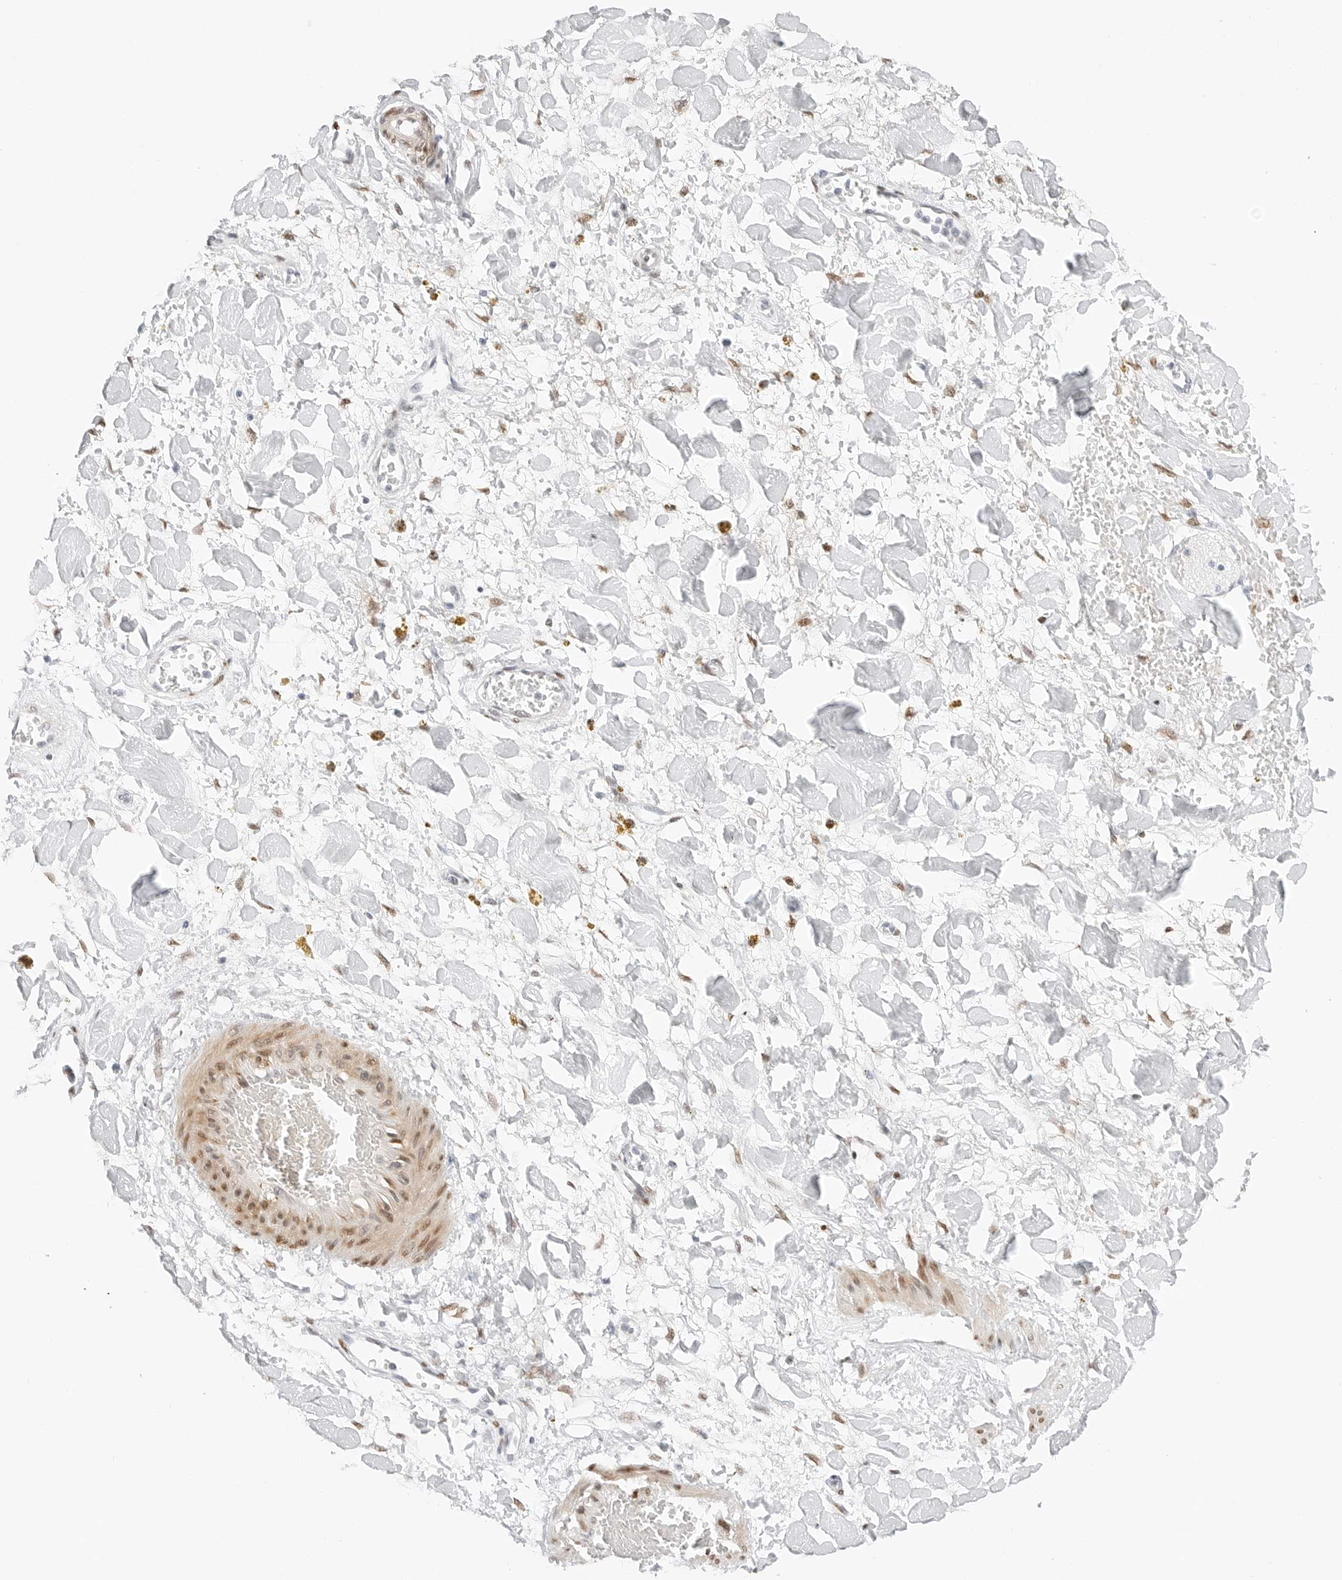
{"staining": {"intensity": "negative", "quantity": "none", "location": "none"}, "tissue": "adipose tissue", "cell_type": "Adipocytes", "image_type": "normal", "snomed": [{"axis": "morphology", "description": "Normal tissue, NOS"}, {"axis": "topography", "description": "Kidney"}, {"axis": "topography", "description": "Peripheral nerve tissue"}], "caption": "Adipocytes show no significant staining in normal adipose tissue. (IHC, brightfield microscopy, high magnification).", "gene": "SPIDR", "patient": {"sex": "male", "age": 7}}